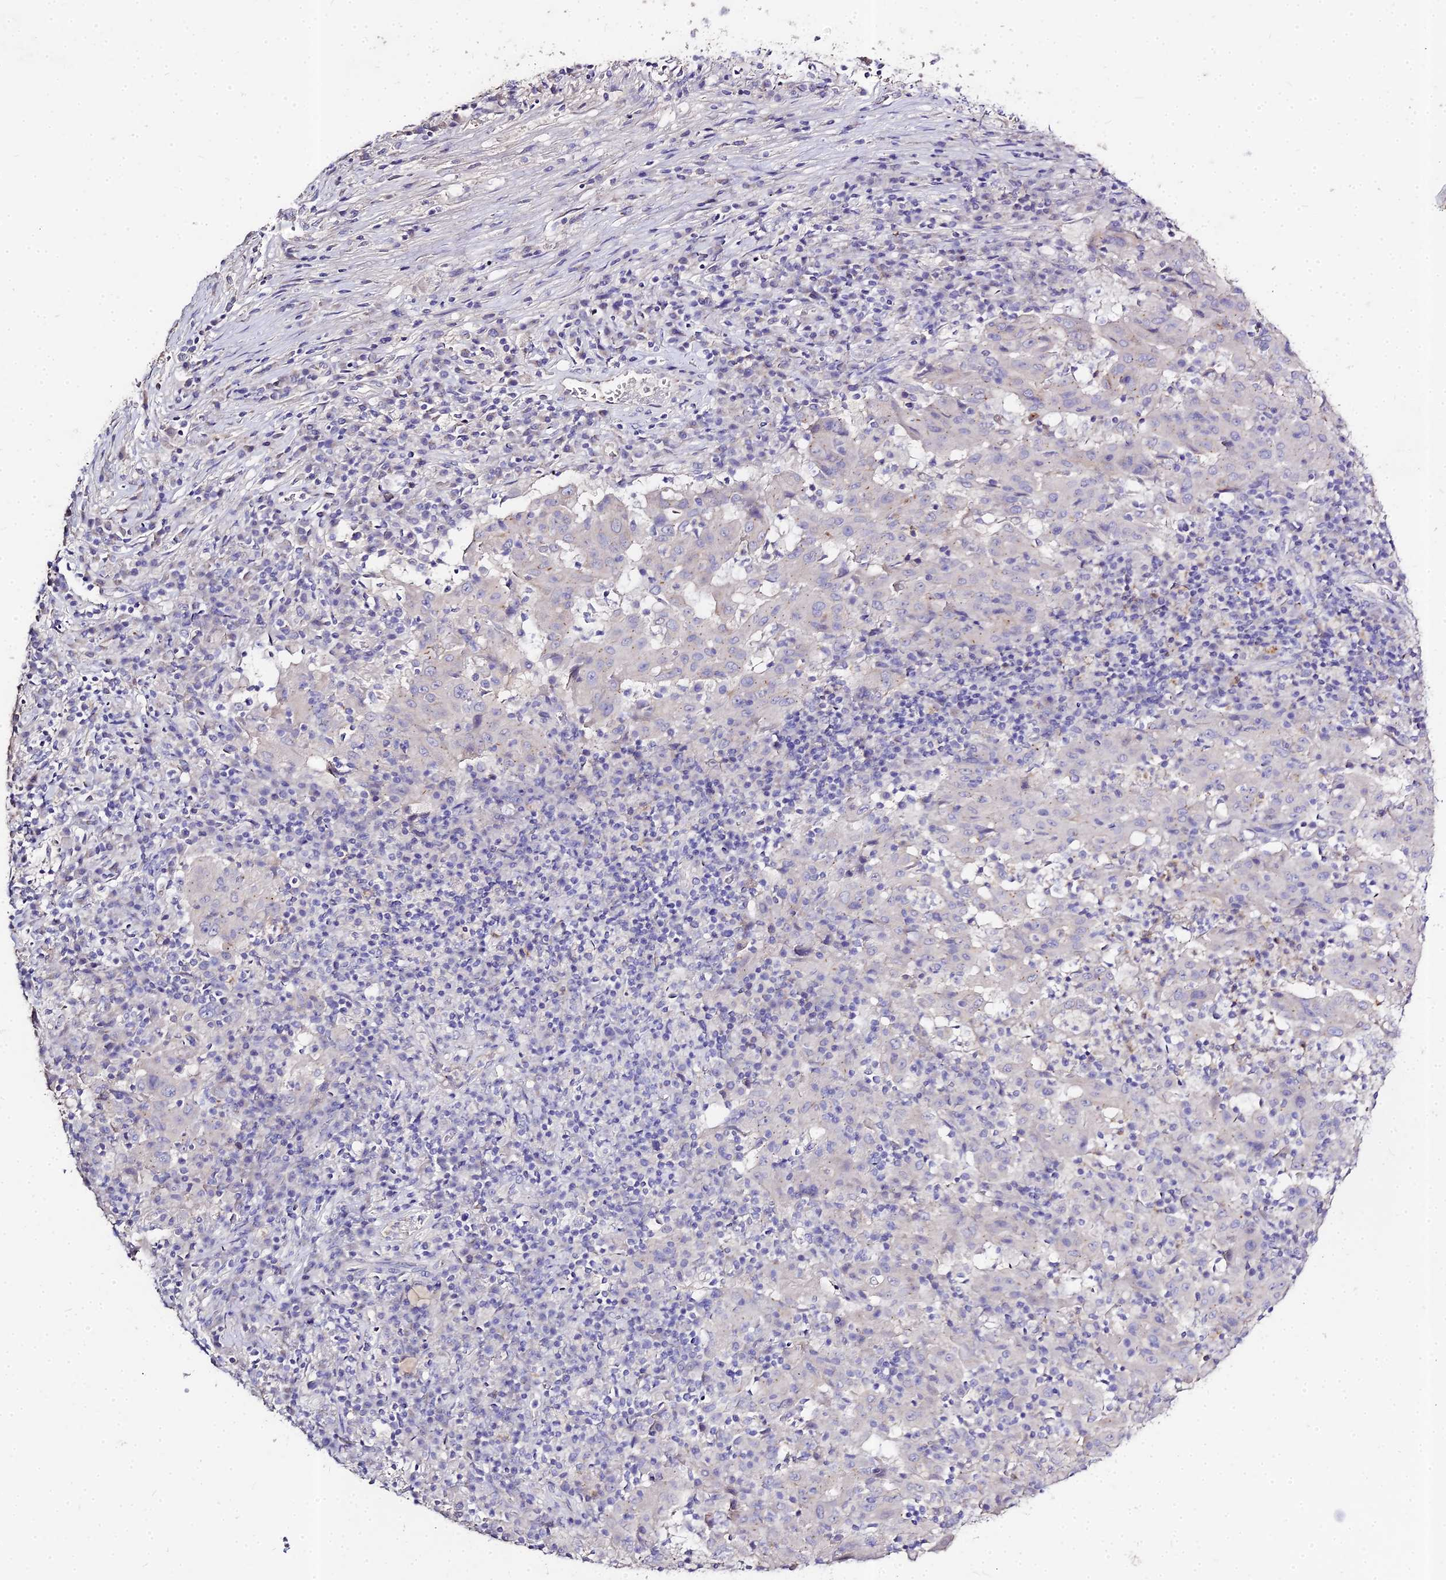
{"staining": {"intensity": "negative", "quantity": "none", "location": "none"}, "tissue": "pancreatic cancer", "cell_type": "Tumor cells", "image_type": "cancer", "snomed": [{"axis": "morphology", "description": "Adenocarcinoma, NOS"}, {"axis": "topography", "description": "Pancreas"}], "caption": "An image of human pancreatic cancer is negative for staining in tumor cells. (Stains: DAB (3,3'-diaminobenzidine) immunohistochemistry with hematoxylin counter stain, Microscopy: brightfield microscopy at high magnification).", "gene": "GLYAT", "patient": {"sex": "male", "age": 63}}